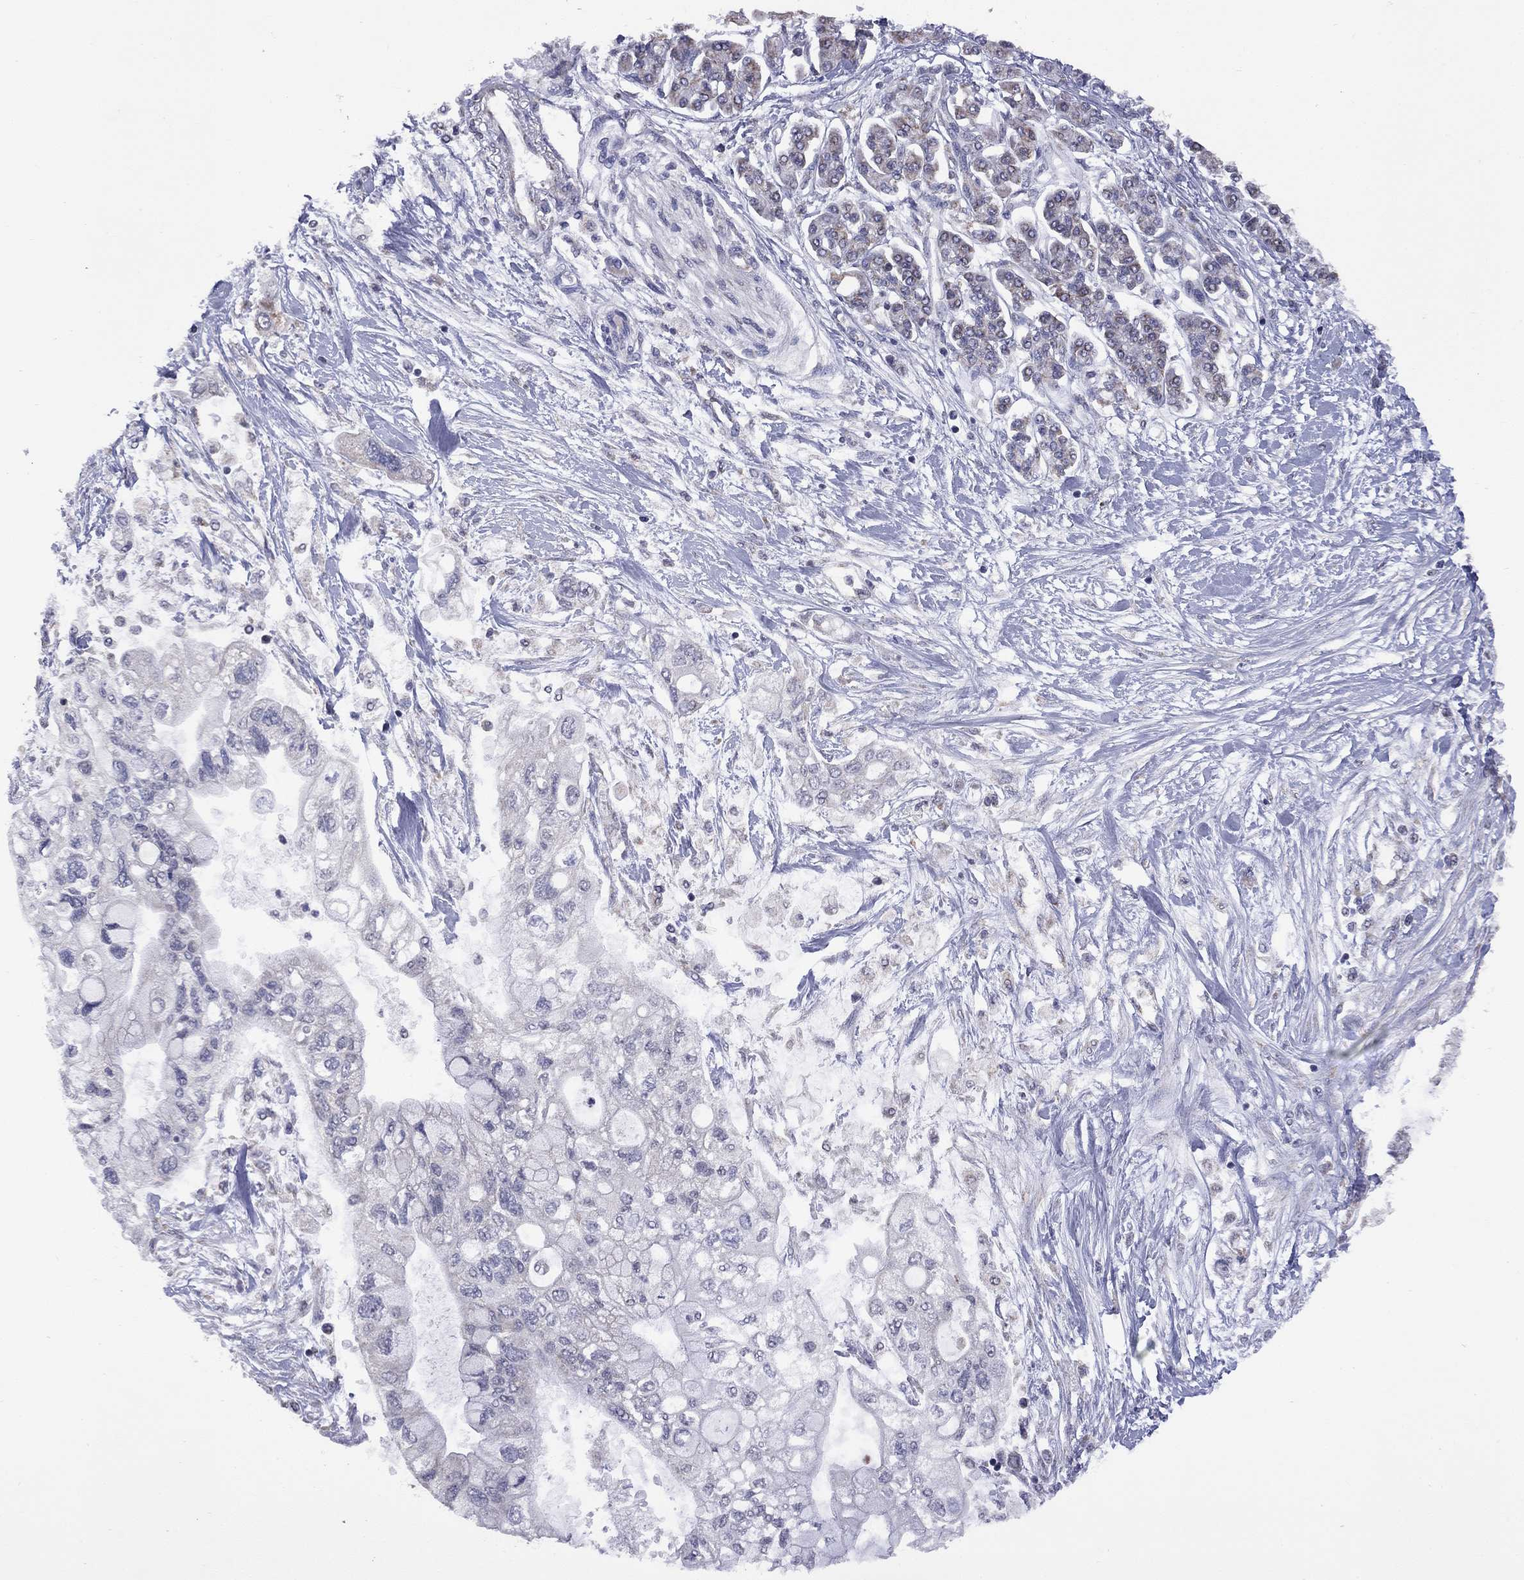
{"staining": {"intensity": "negative", "quantity": "none", "location": "none"}, "tissue": "pancreatic cancer", "cell_type": "Tumor cells", "image_type": "cancer", "snomed": [{"axis": "morphology", "description": "Adenocarcinoma, NOS"}, {"axis": "topography", "description": "Pancreas"}], "caption": "Human pancreatic cancer (adenocarcinoma) stained for a protein using immunohistochemistry (IHC) reveals no expression in tumor cells.", "gene": "NDUFB1", "patient": {"sex": "female", "age": 77}}